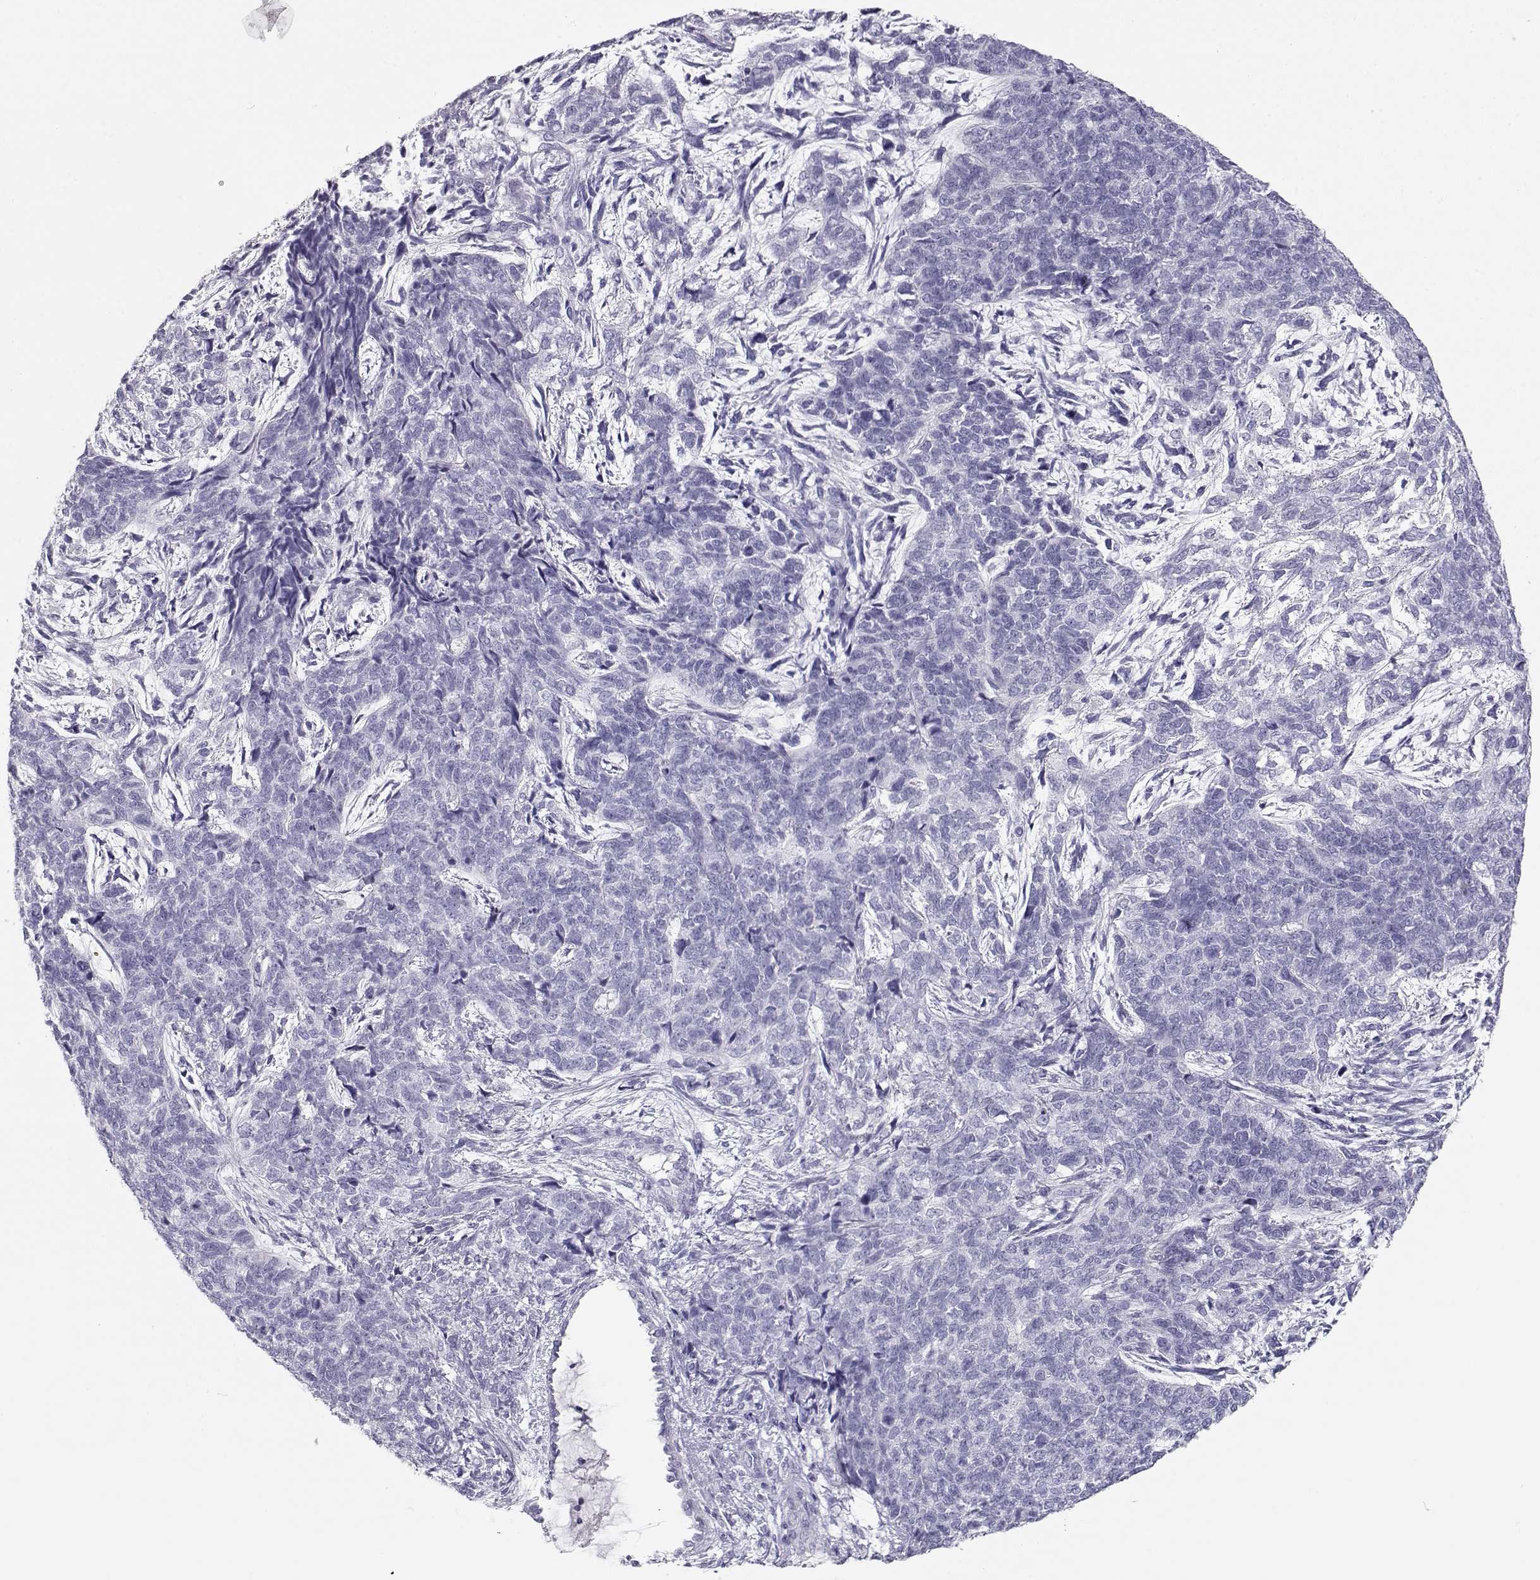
{"staining": {"intensity": "negative", "quantity": "none", "location": "none"}, "tissue": "cervical cancer", "cell_type": "Tumor cells", "image_type": "cancer", "snomed": [{"axis": "morphology", "description": "Squamous cell carcinoma, NOS"}, {"axis": "topography", "description": "Cervix"}], "caption": "Protein analysis of cervical cancer (squamous cell carcinoma) displays no significant staining in tumor cells.", "gene": "TKTL1", "patient": {"sex": "female", "age": 63}}